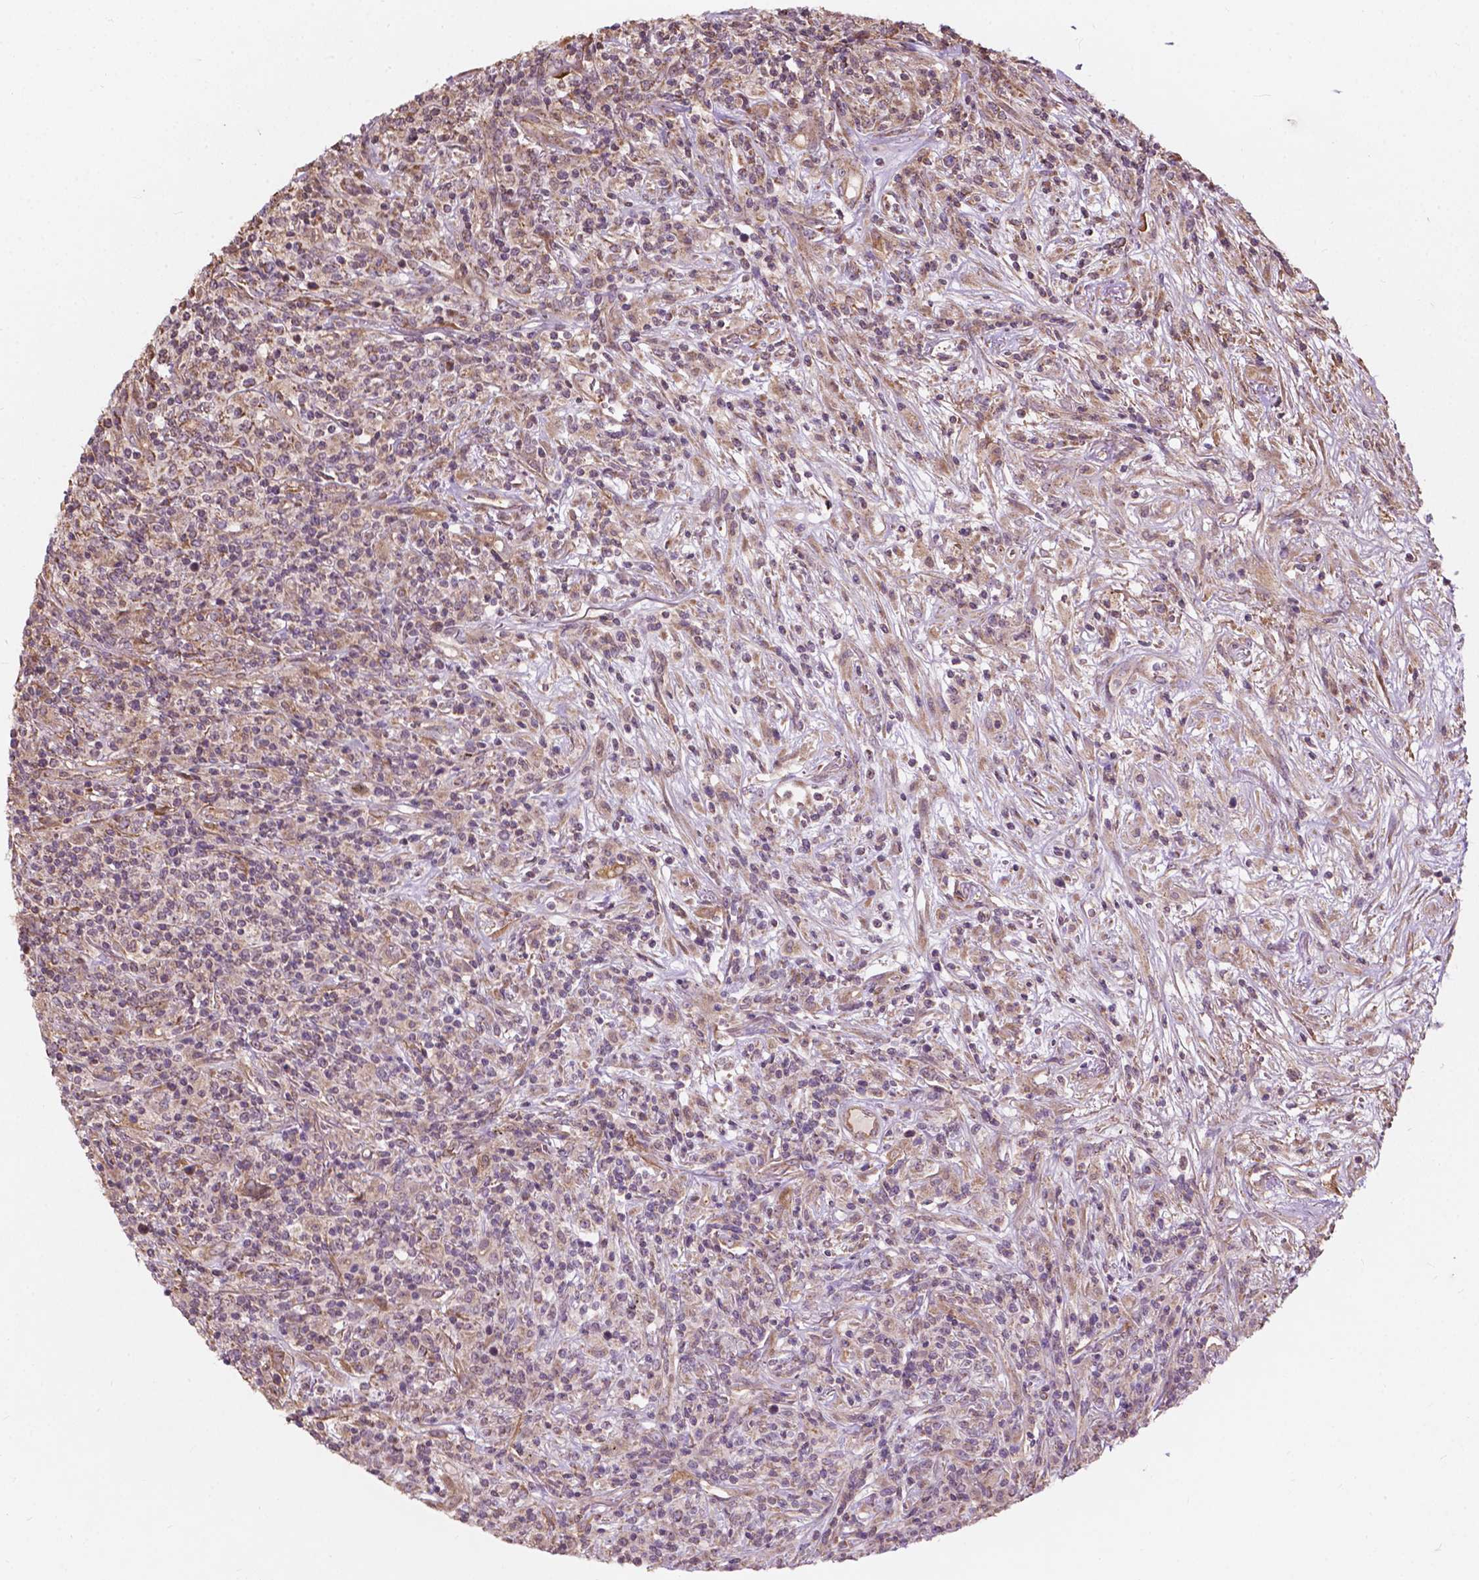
{"staining": {"intensity": "negative", "quantity": "none", "location": "none"}, "tissue": "lymphoma", "cell_type": "Tumor cells", "image_type": "cancer", "snomed": [{"axis": "morphology", "description": "Malignant lymphoma, non-Hodgkin's type, High grade"}, {"axis": "topography", "description": "Lung"}], "caption": "Immunohistochemical staining of lymphoma demonstrates no significant positivity in tumor cells.", "gene": "CDC42BPA", "patient": {"sex": "male", "age": 79}}